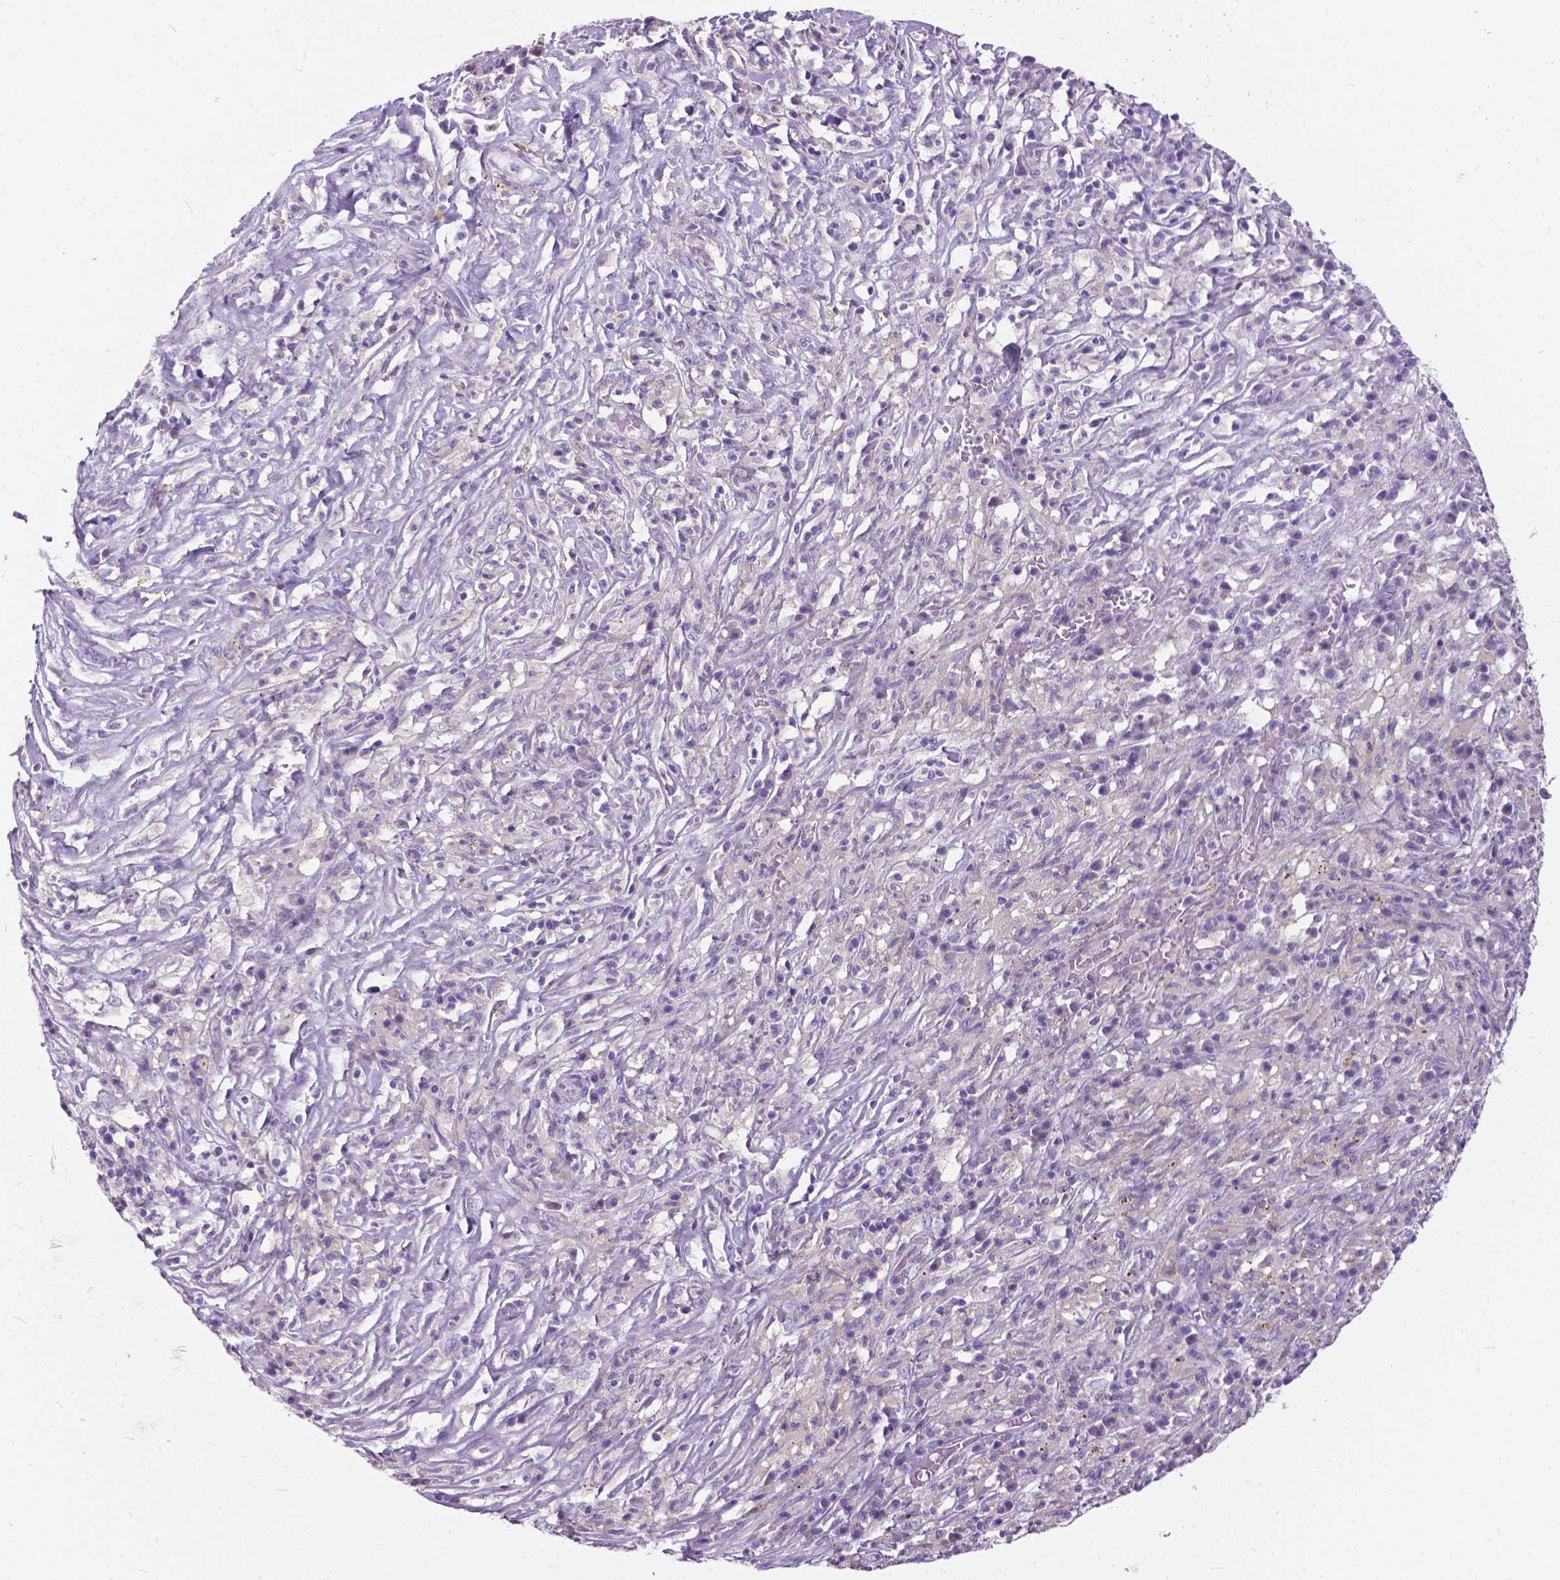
{"staining": {"intensity": "negative", "quantity": "none", "location": "none"}, "tissue": "melanoma", "cell_type": "Tumor cells", "image_type": "cancer", "snomed": [{"axis": "morphology", "description": "Malignant melanoma, NOS"}, {"axis": "topography", "description": "Skin"}], "caption": "Immunohistochemistry image of neoplastic tissue: human melanoma stained with DAB demonstrates no significant protein positivity in tumor cells. The staining was performed using DAB to visualize the protein expression in brown, while the nuclei were stained in blue with hematoxylin (Magnification: 20x).", "gene": "BSND", "patient": {"sex": "female", "age": 91}}